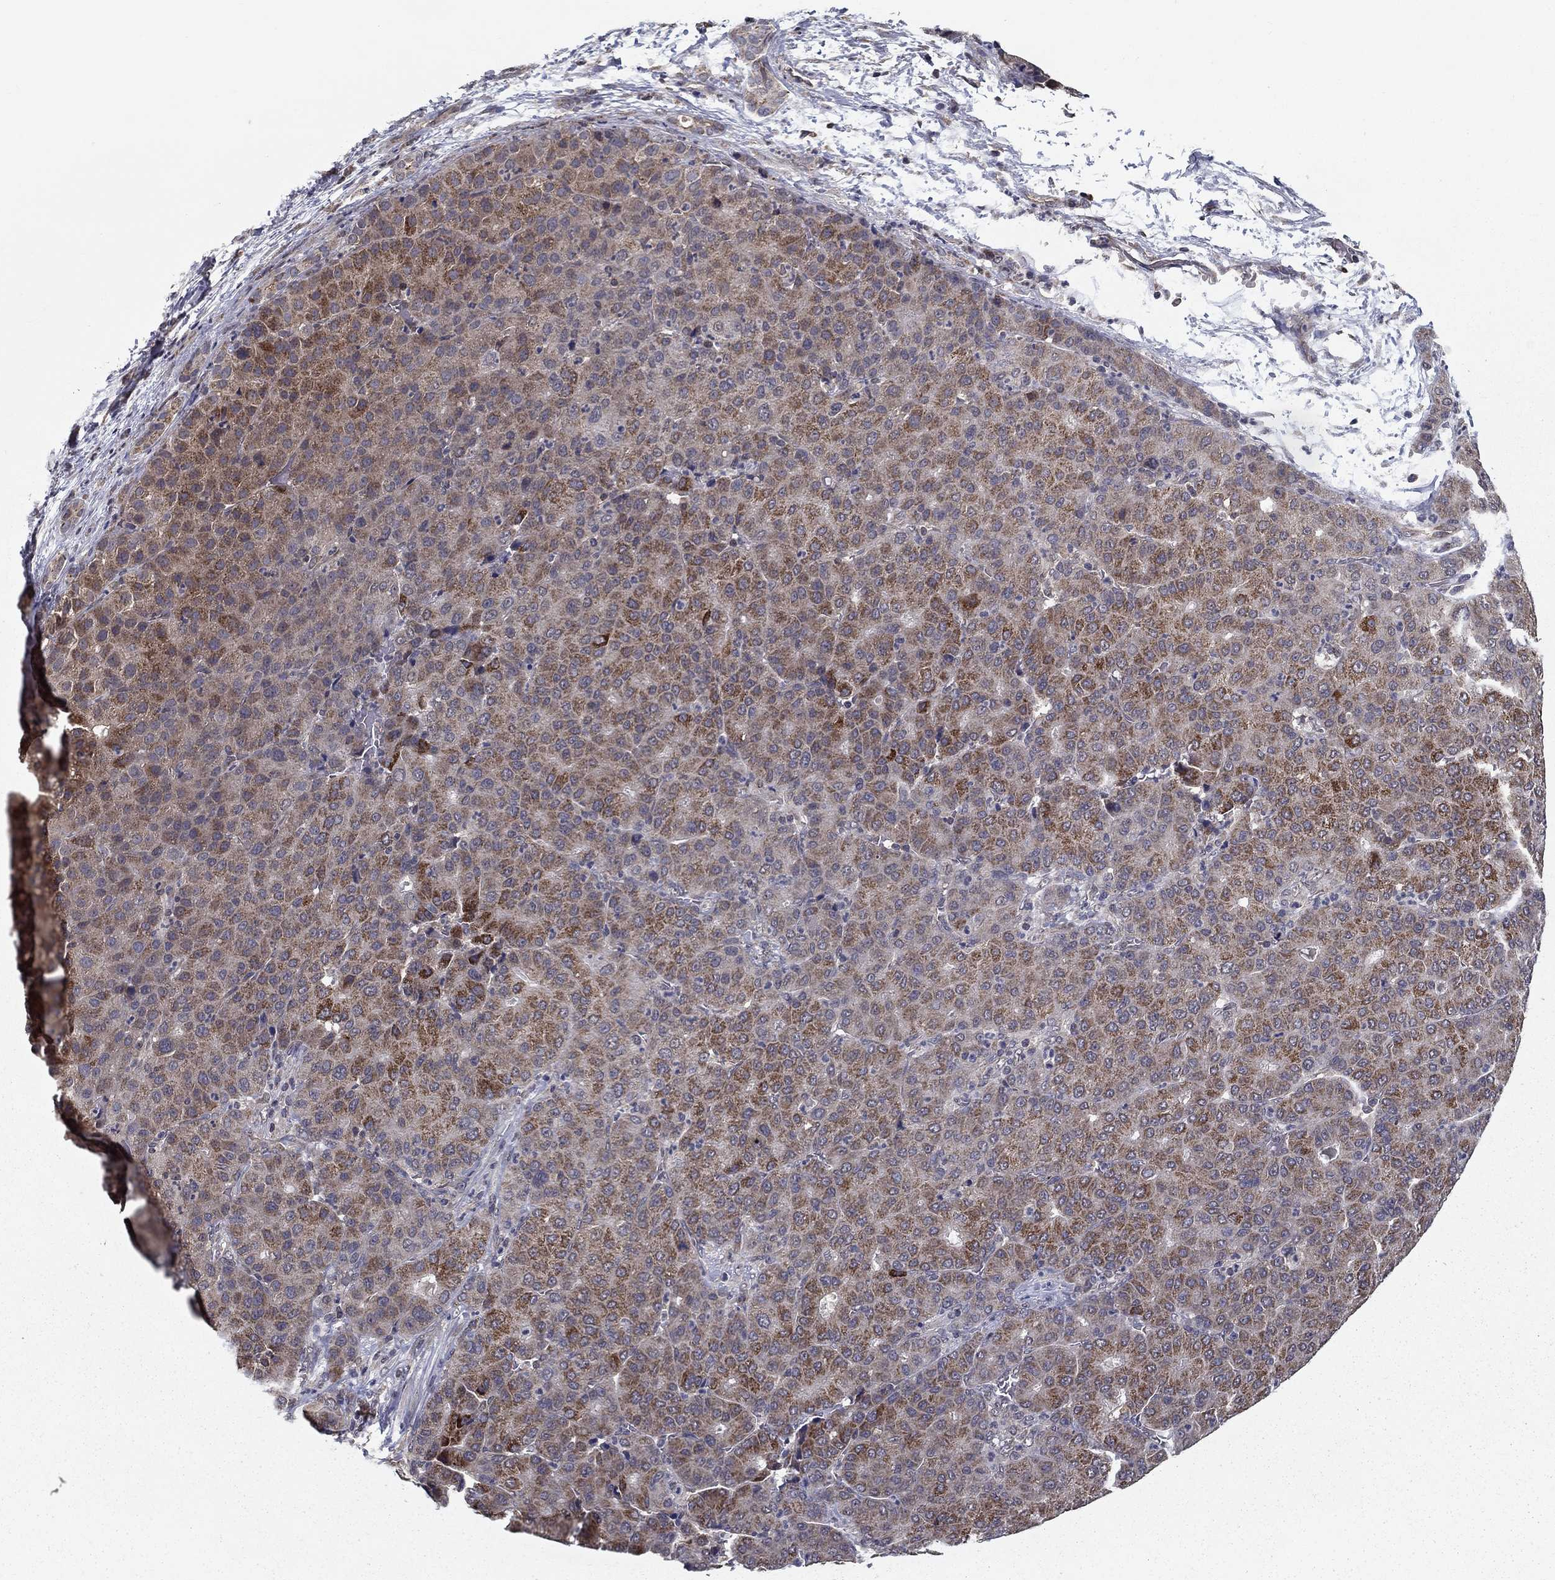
{"staining": {"intensity": "moderate", "quantity": "25%-75%", "location": "cytoplasmic/membranous"}, "tissue": "liver cancer", "cell_type": "Tumor cells", "image_type": "cancer", "snomed": [{"axis": "morphology", "description": "Carcinoma, Hepatocellular, NOS"}, {"axis": "topography", "description": "Liver"}], "caption": "Liver hepatocellular carcinoma stained with a brown dye exhibits moderate cytoplasmic/membranous positive expression in approximately 25%-75% of tumor cells.", "gene": "SLC2A13", "patient": {"sex": "male", "age": 65}}